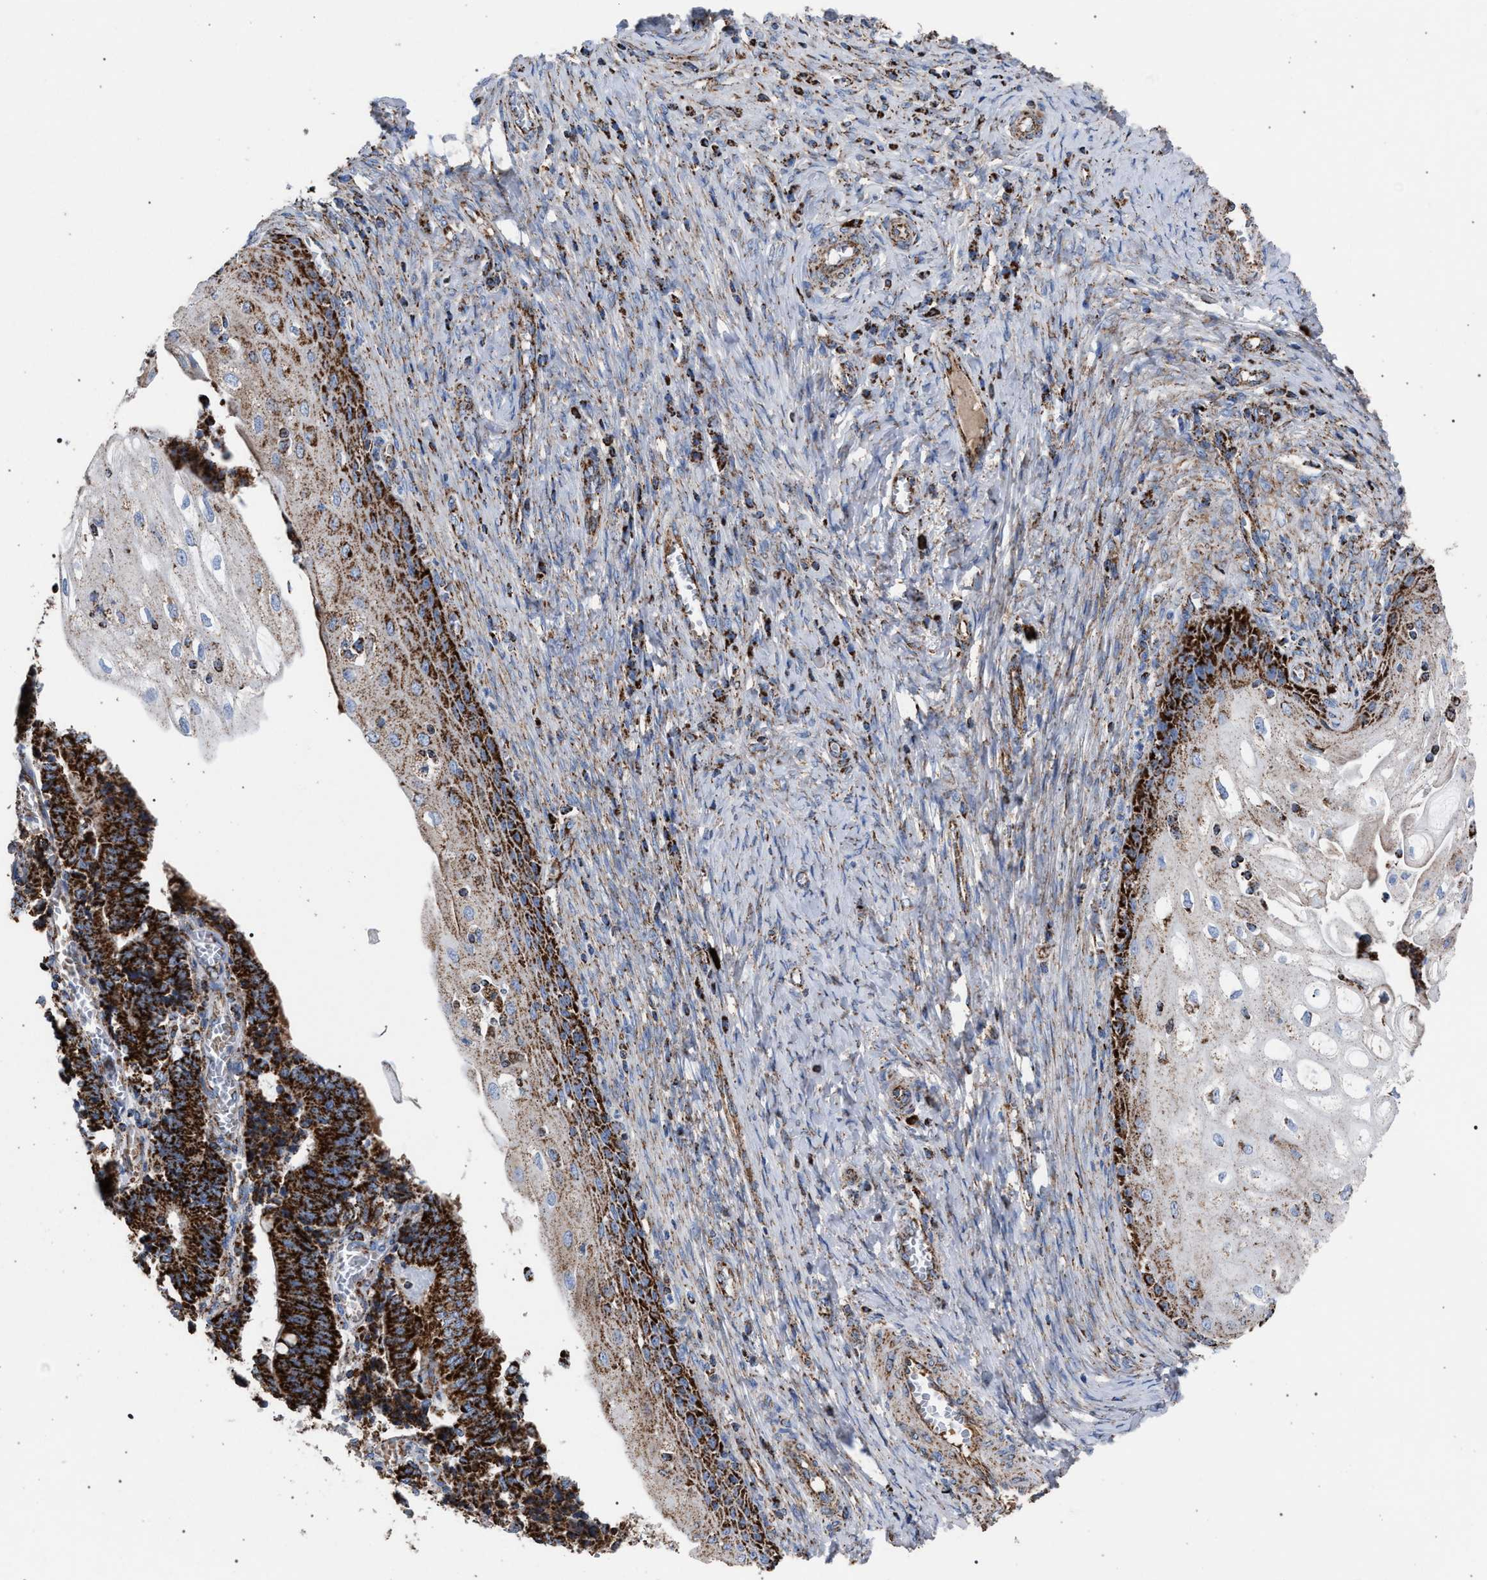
{"staining": {"intensity": "strong", "quantity": ">75%", "location": "cytoplasmic/membranous"}, "tissue": "cervical cancer", "cell_type": "Tumor cells", "image_type": "cancer", "snomed": [{"axis": "morphology", "description": "Adenocarcinoma, NOS"}, {"axis": "topography", "description": "Cervix"}], "caption": "Immunohistochemical staining of human cervical cancer displays high levels of strong cytoplasmic/membranous protein expression in approximately >75% of tumor cells.", "gene": "VPS13A", "patient": {"sex": "female", "age": 44}}